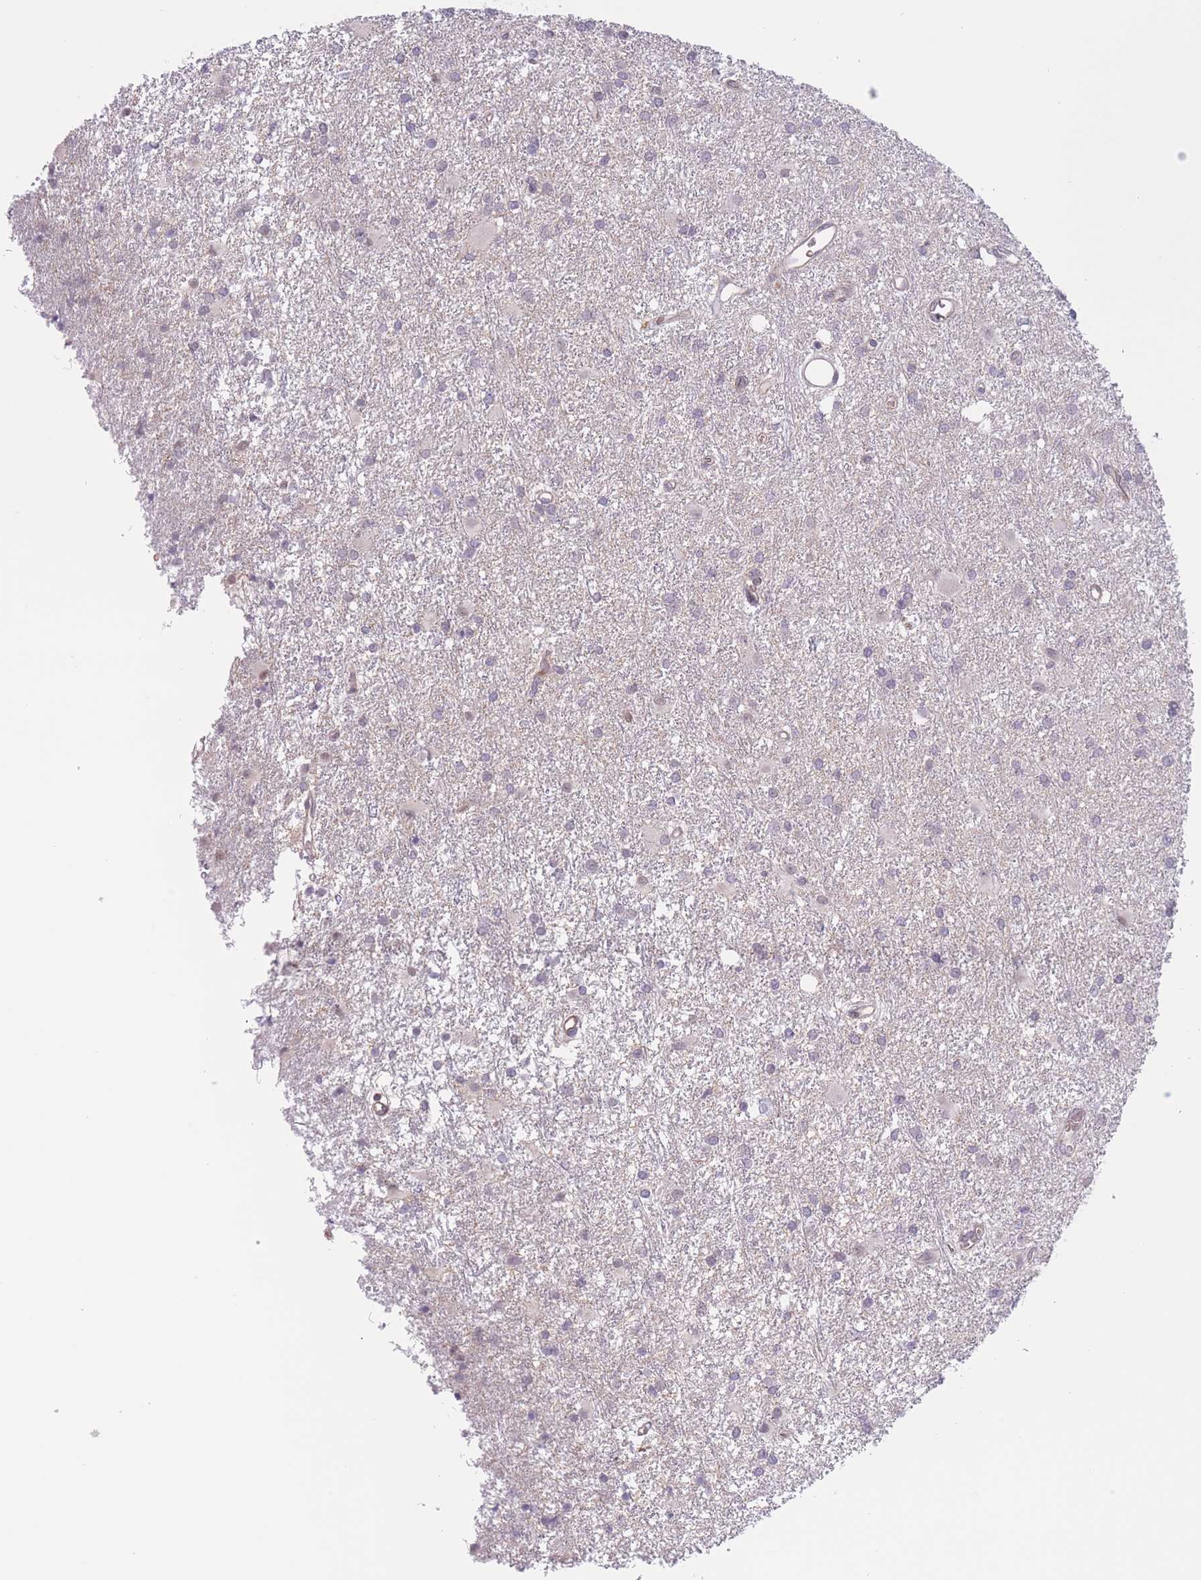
{"staining": {"intensity": "negative", "quantity": "none", "location": "none"}, "tissue": "glioma", "cell_type": "Tumor cells", "image_type": "cancer", "snomed": [{"axis": "morphology", "description": "Glioma, malignant, High grade"}, {"axis": "topography", "description": "Brain"}], "caption": "Tumor cells are negative for protein expression in human malignant high-grade glioma.", "gene": "FUT5", "patient": {"sex": "female", "age": 50}}